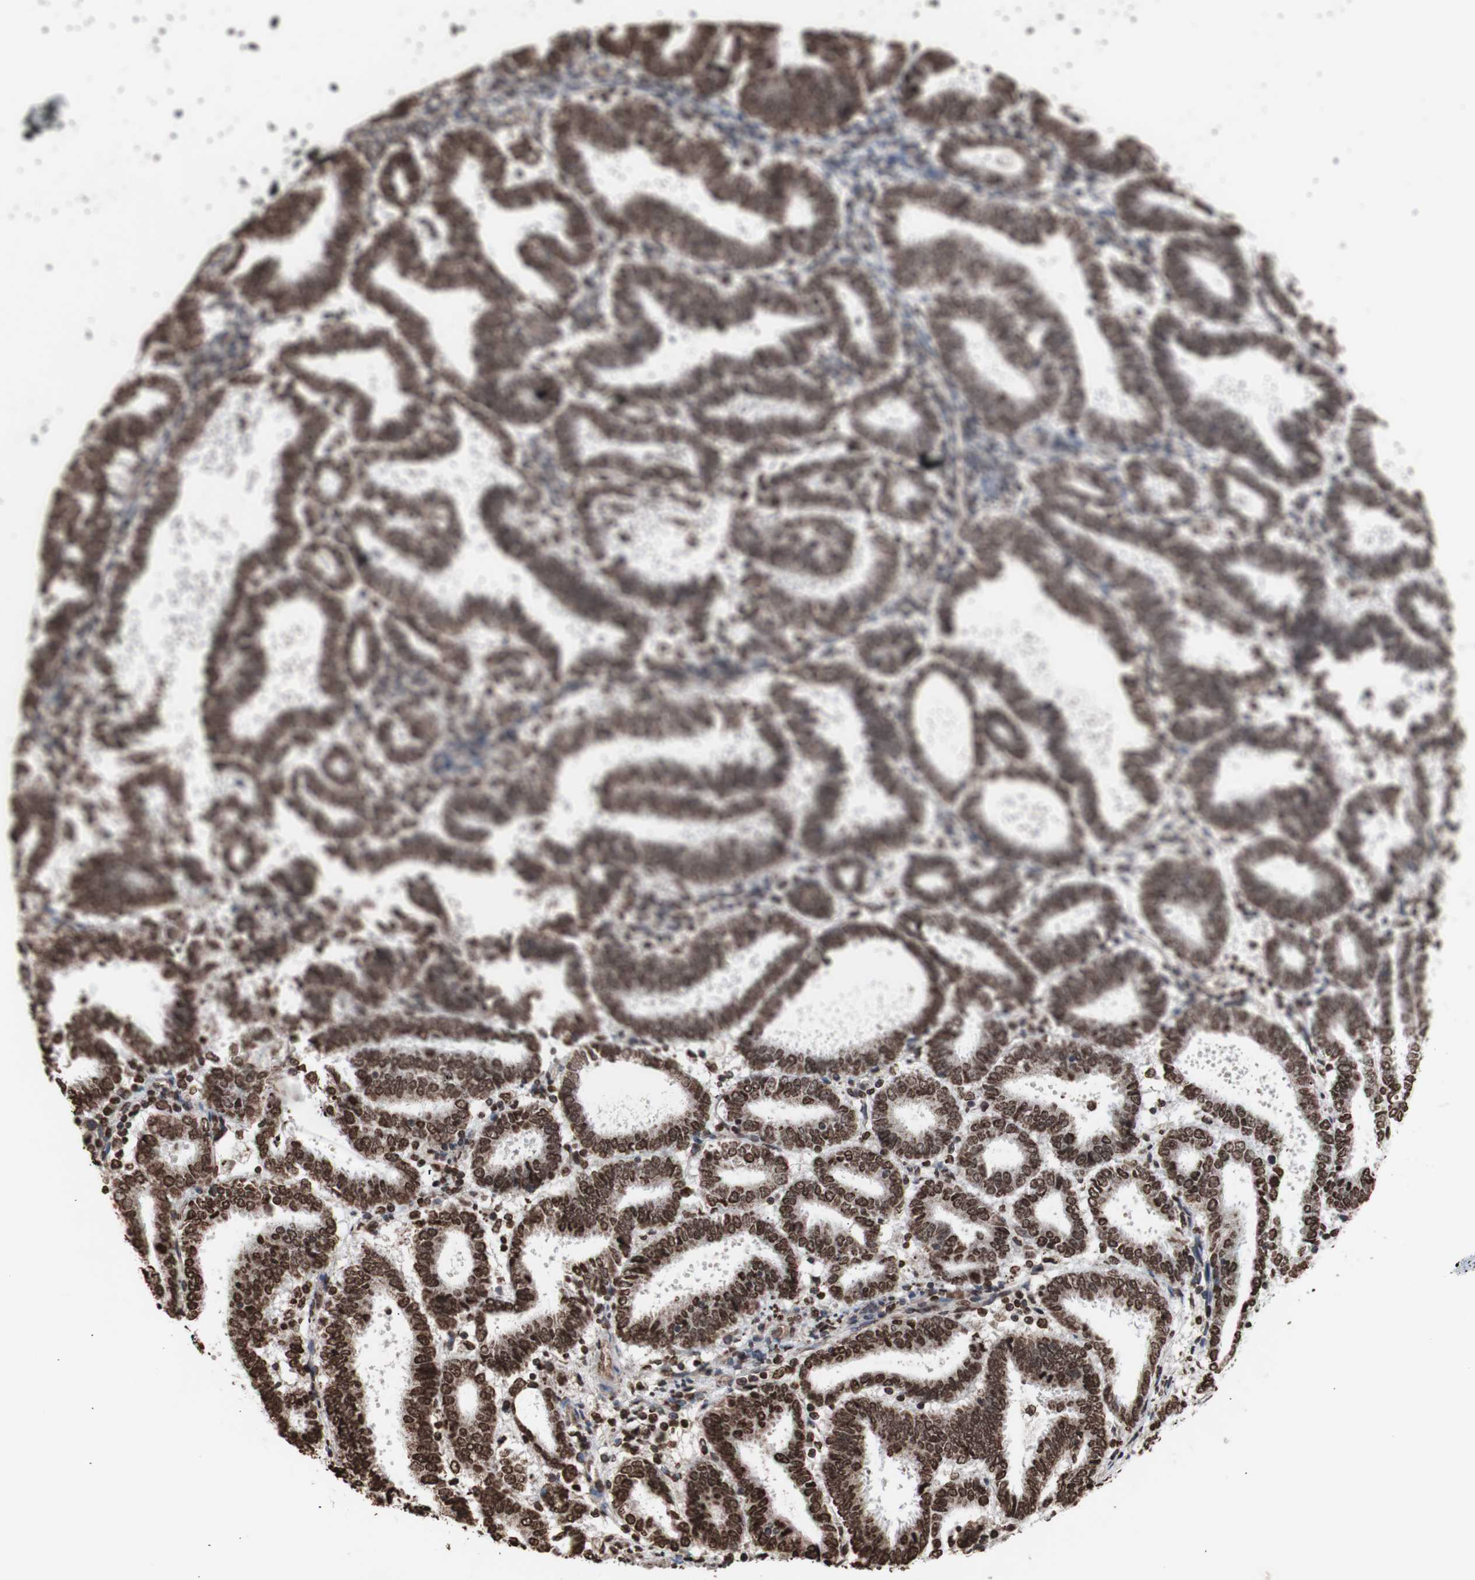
{"staining": {"intensity": "strong", "quantity": ">75%", "location": "cytoplasmic/membranous,nuclear"}, "tissue": "endometrial cancer", "cell_type": "Tumor cells", "image_type": "cancer", "snomed": [{"axis": "morphology", "description": "Adenocarcinoma, NOS"}, {"axis": "topography", "description": "Uterus"}], "caption": "Endometrial adenocarcinoma tissue exhibits strong cytoplasmic/membranous and nuclear expression in approximately >75% of tumor cells, visualized by immunohistochemistry.", "gene": "SNAI2", "patient": {"sex": "female", "age": 83}}